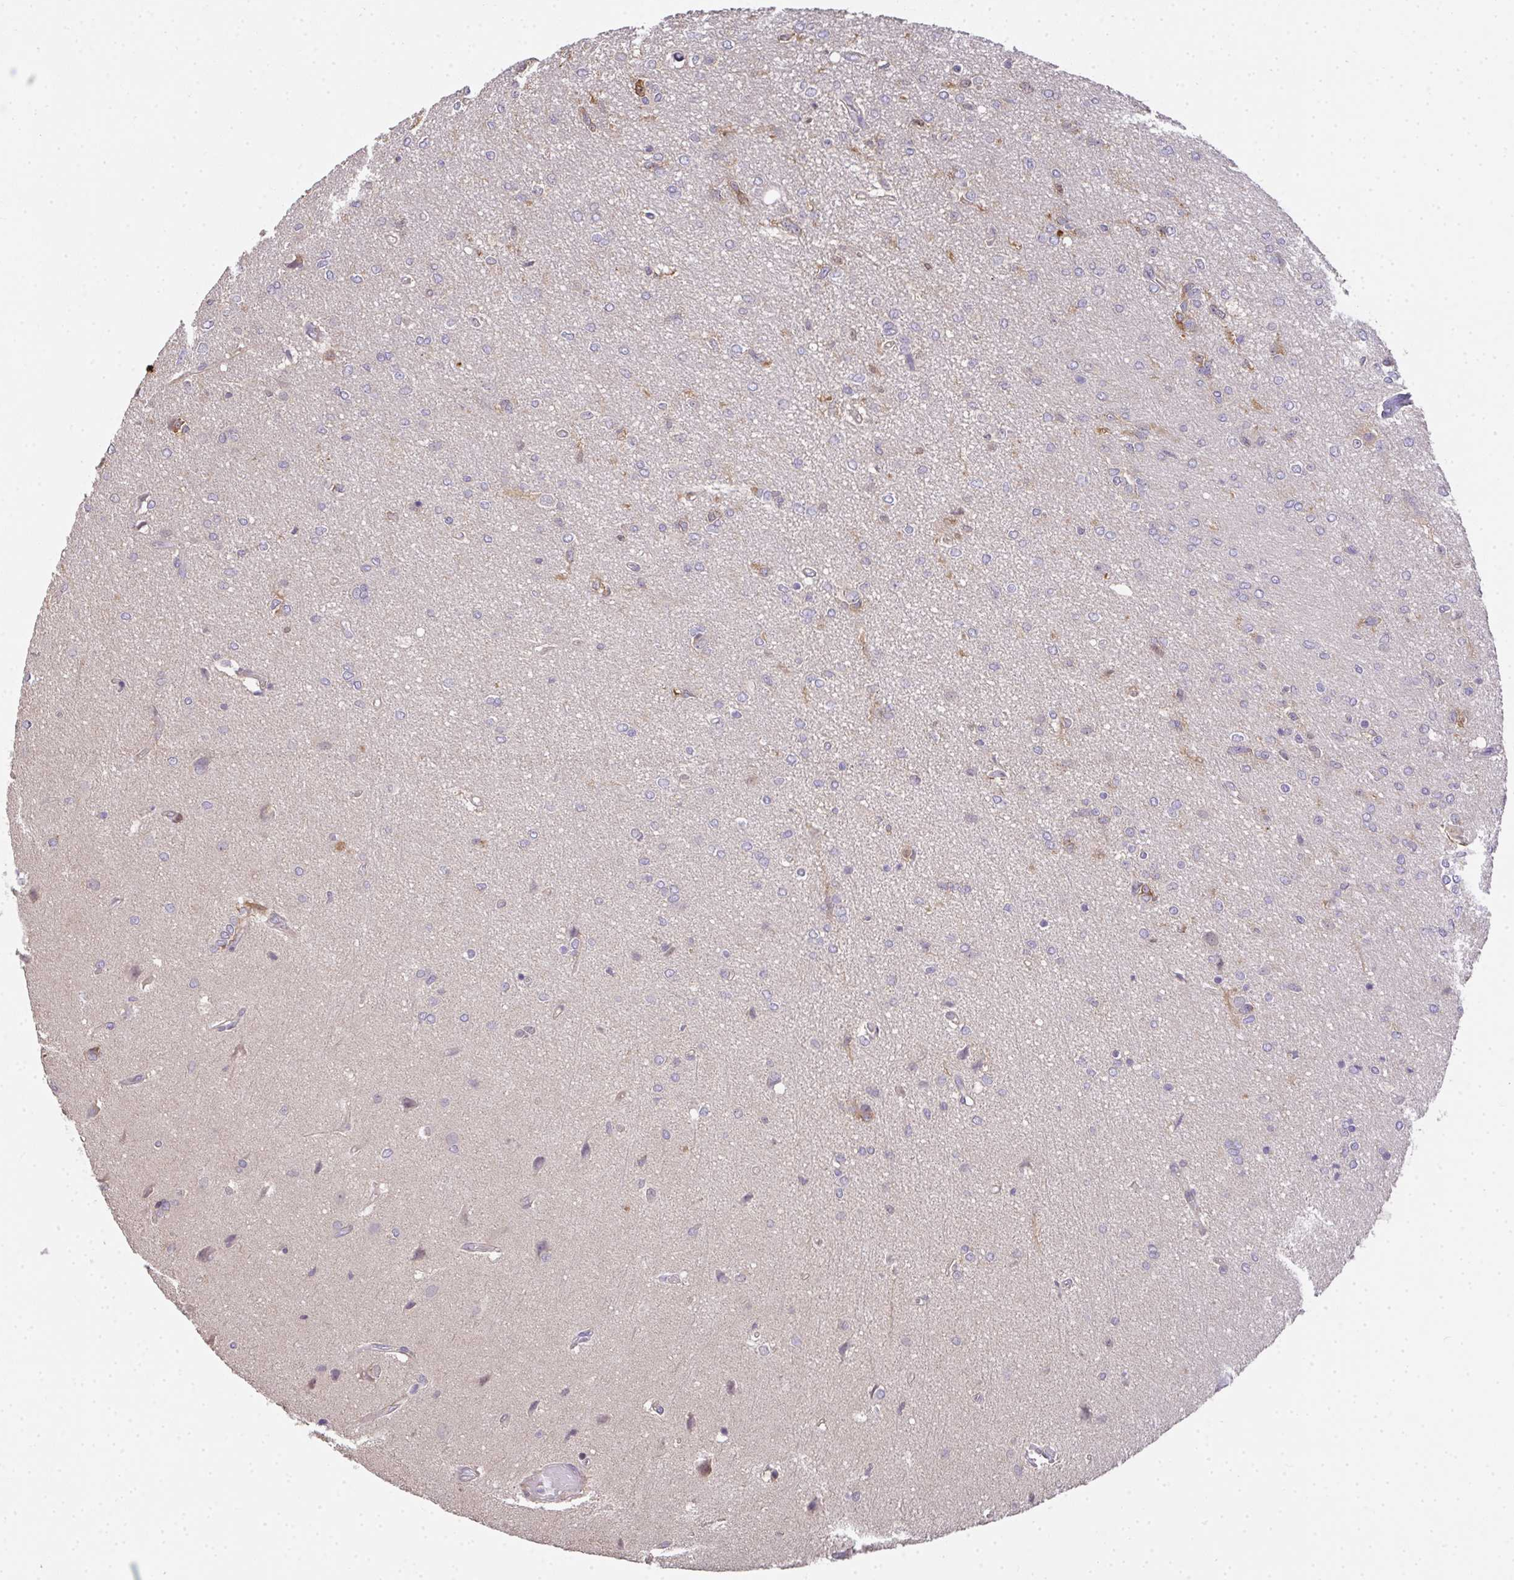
{"staining": {"intensity": "negative", "quantity": "none", "location": "none"}, "tissue": "glioma", "cell_type": "Tumor cells", "image_type": "cancer", "snomed": [{"axis": "morphology", "description": "Glioma, malignant, Low grade"}, {"axis": "topography", "description": "Brain"}], "caption": "Protein analysis of low-grade glioma (malignant) displays no significant positivity in tumor cells. The staining is performed using DAB (3,3'-diaminobenzidine) brown chromogen with nuclei counter-stained in using hematoxylin.", "gene": "EEF1AKMT1", "patient": {"sex": "male", "age": 26}}